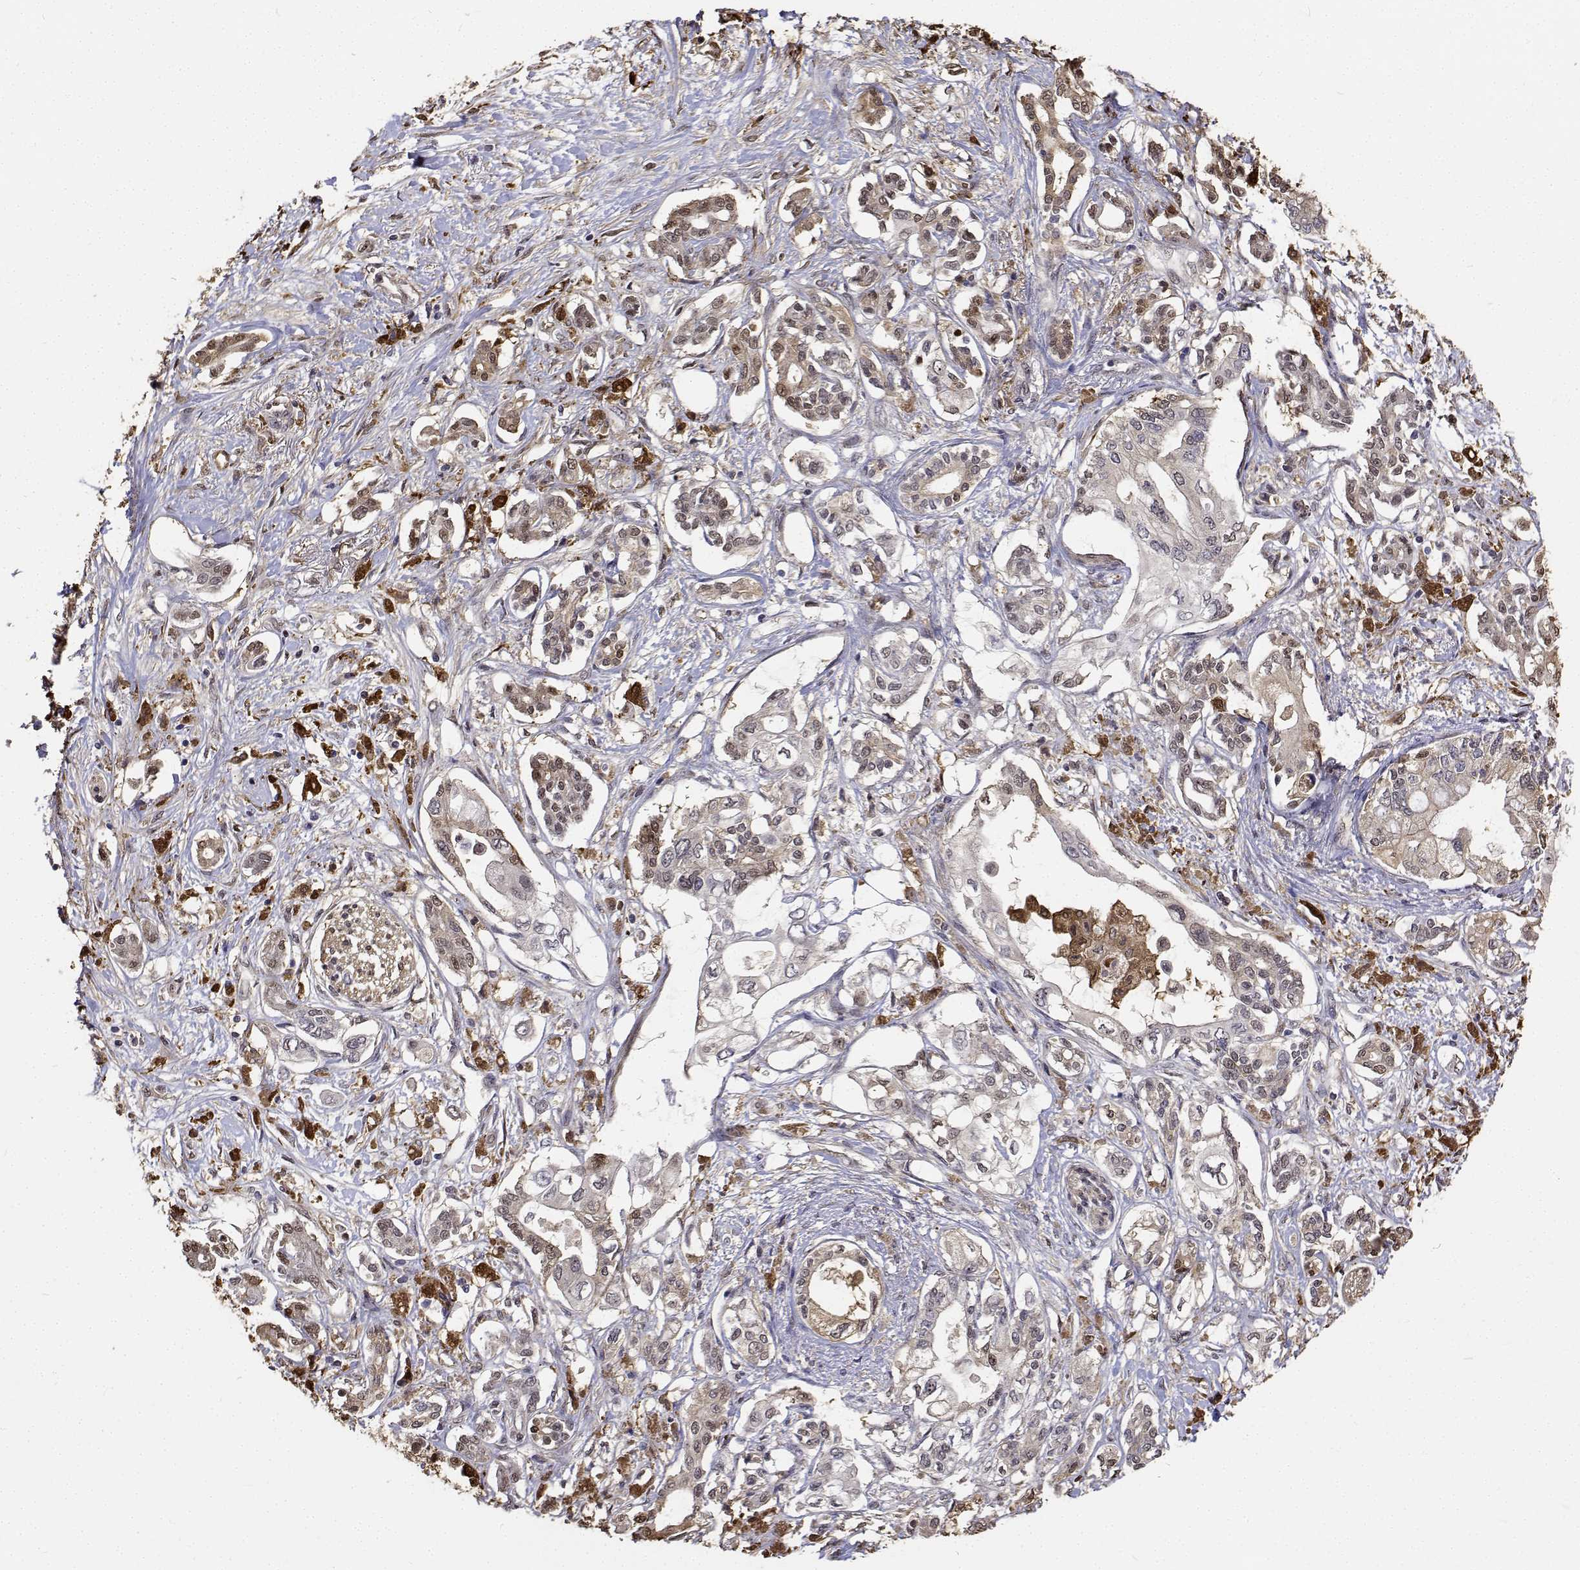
{"staining": {"intensity": "moderate", "quantity": "<25%", "location": "cytoplasmic/membranous,nuclear"}, "tissue": "pancreatic cancer", "cell_type": "Tumor cells", "image_type": "cancer", "snomed": [{"axis": "morphology", "description": "Adenocarcinoma, NOS"}, {"axis": "topography", "description": "Pancreas"}], "caption": "This is an image of IHC staining of pancreatic cancer, which shows moderate positivity in the cytoplasmic/membranous and nuclear of tumor cells.", "gene": "PCID2", "patient": {"sex": "female", "age": 63}}